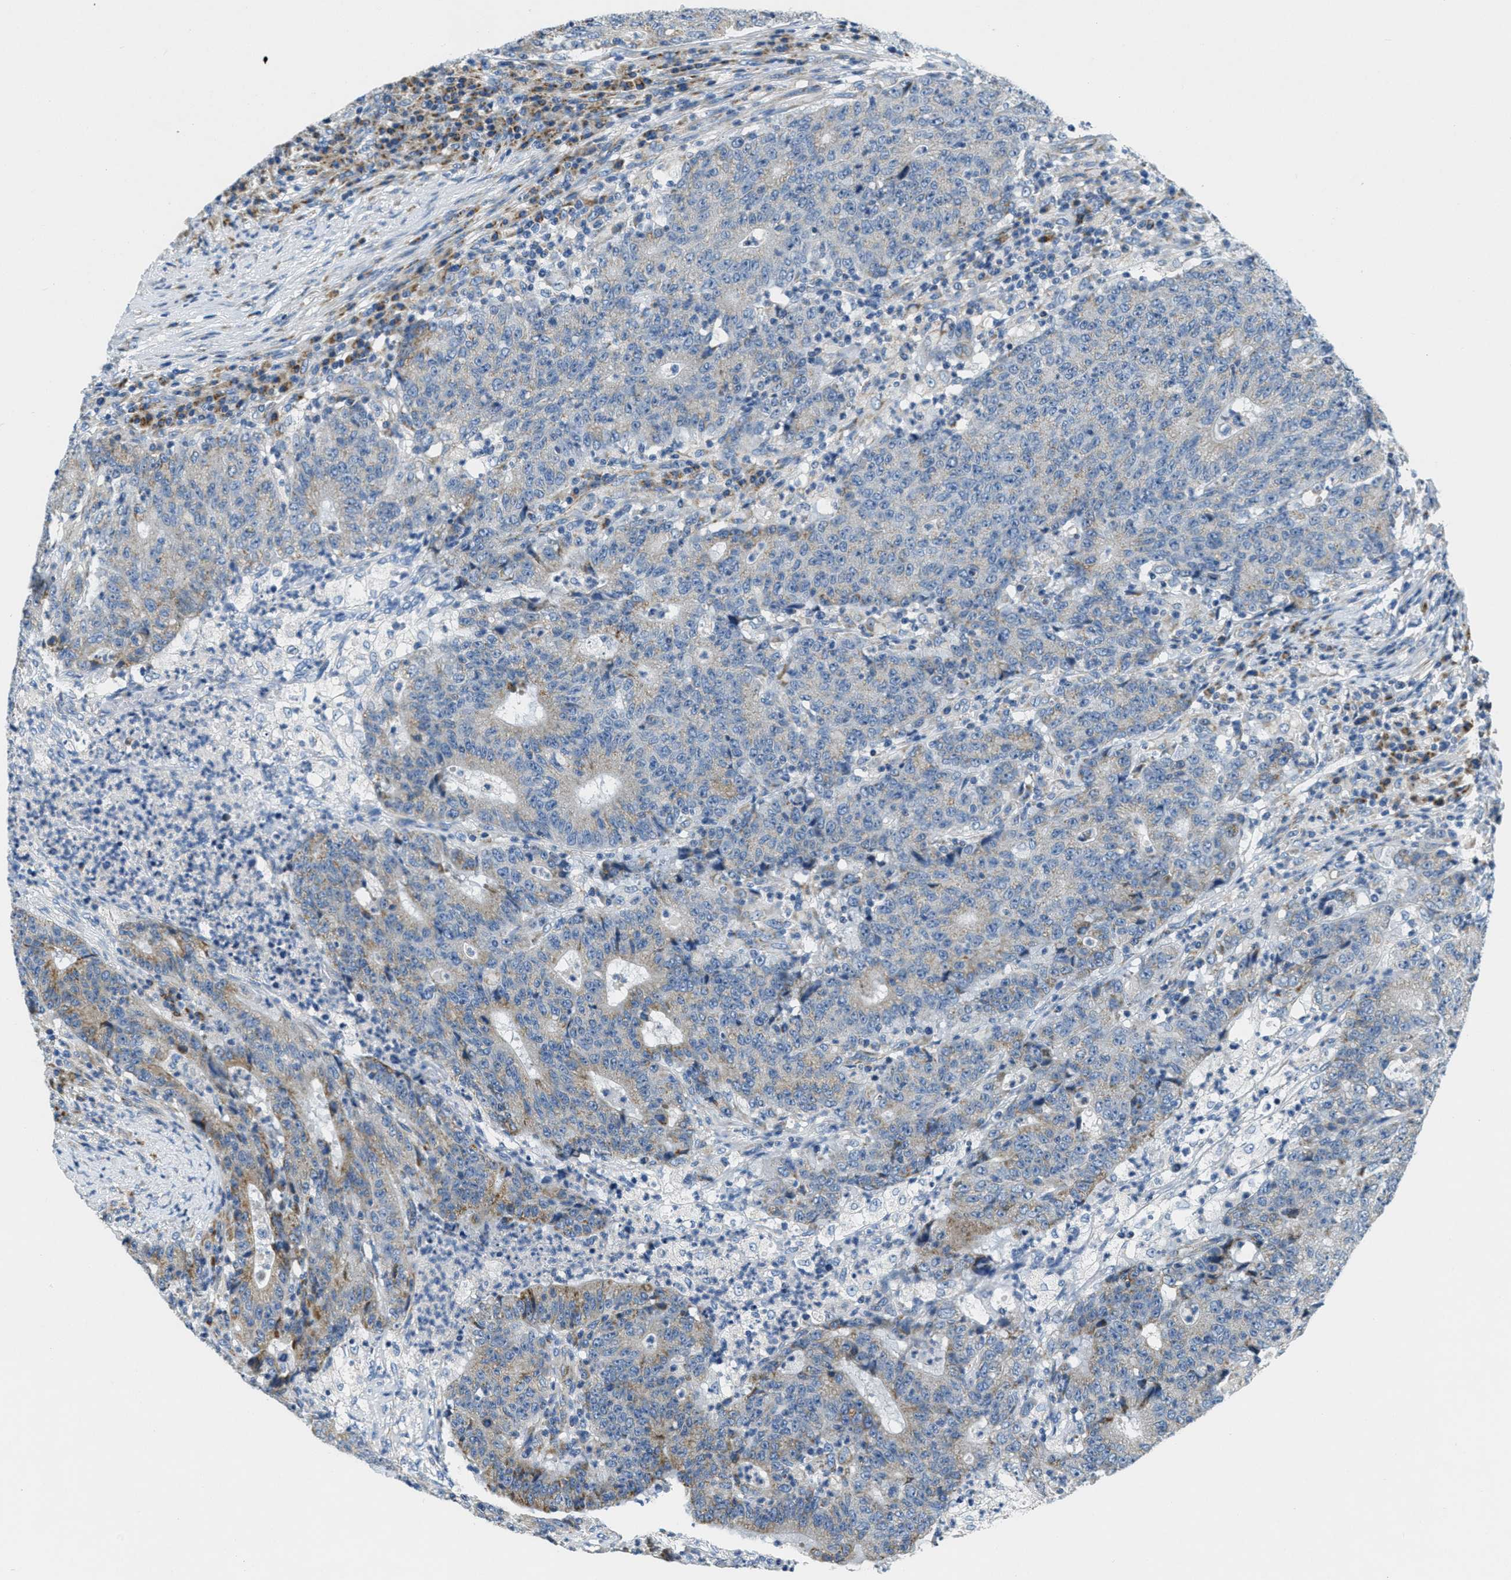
{"staining": {"intensity": "moderate", "quantity": "<25%", "location": "cytoplasmic/membranous"}, "tissue": "colorectal cancer", "cell_type": "Tumor cells", "image_type": "cancer", "snomed": [{"axis": "morphology", "description": "Normal tissue, NOS"}, {"axis": "morphology", "description": "Adenocarcinoma, NOS"}, {"axis": "topography", "description": "Colon"}], "caption": "Immunohistochemistry (IHC) of human colorectal adenocarcinoma reveals low levels of moderate cytoplasmic/membranous expression in approximately <25% of tumor cells.", "gene": "CA4", "patient": {"sex": "female", "age": 75}}